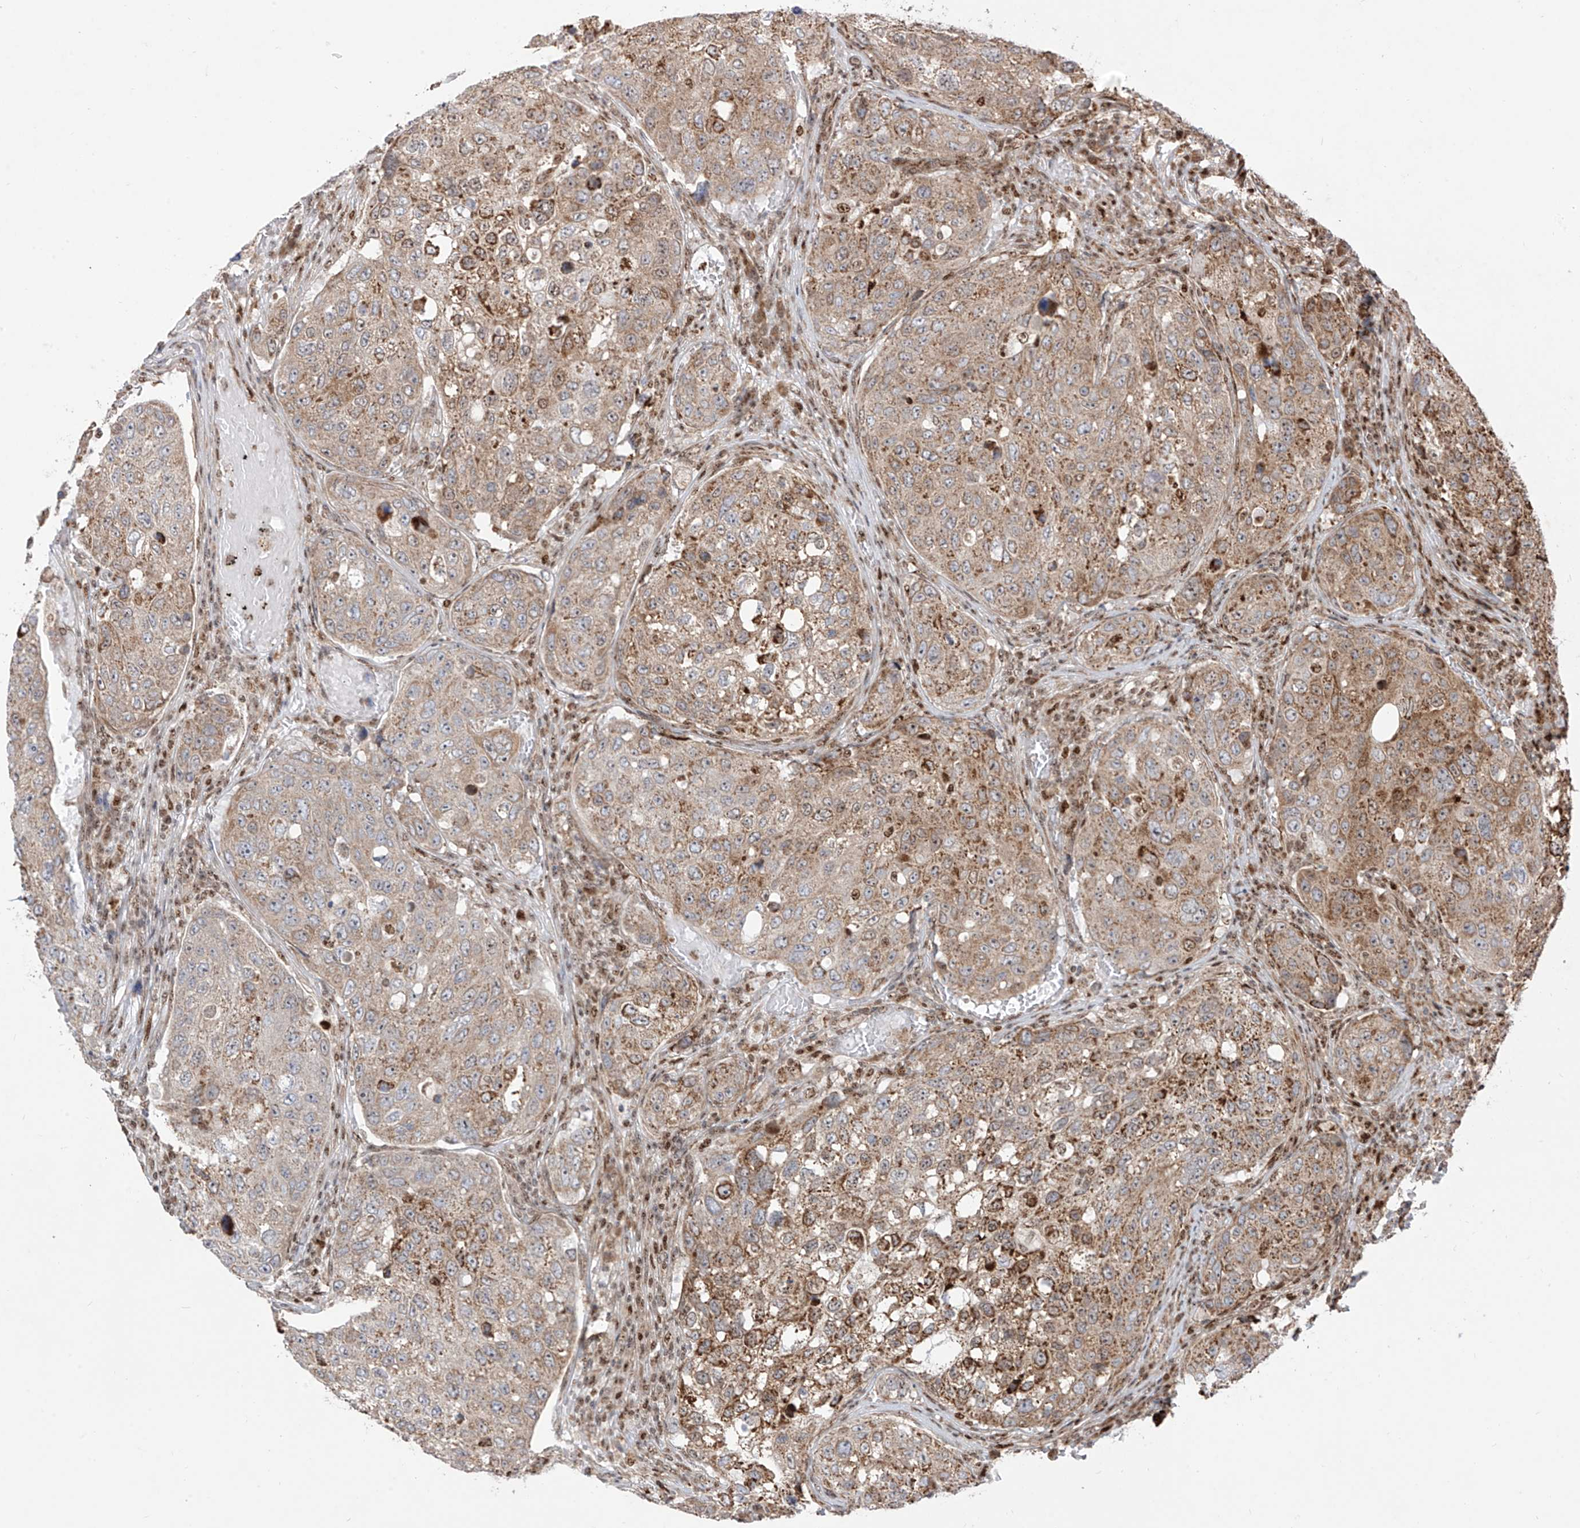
{"staining": {"intensity": "moderate", "quantity": "25%-75%", "location": "cytoplasmic/membranous"}, "tissue": "urothelial cancer", "cell_type": "Tumor cells", "image_type": "cancer", "snomed": [{"axis": "morphology", "description": "Urothelial carcinoma, High grade"}, {"axis": "topography", "description": "Lymph node"}, {"axis": "topography", "description": "Urinary bladder"}], "caption": "Human urothelial cancer stained with a protein marker reveals moderate staining in tumor cells.", "gene": "ZBTB8A", "patient": {"sex": "male", "age": 51}}